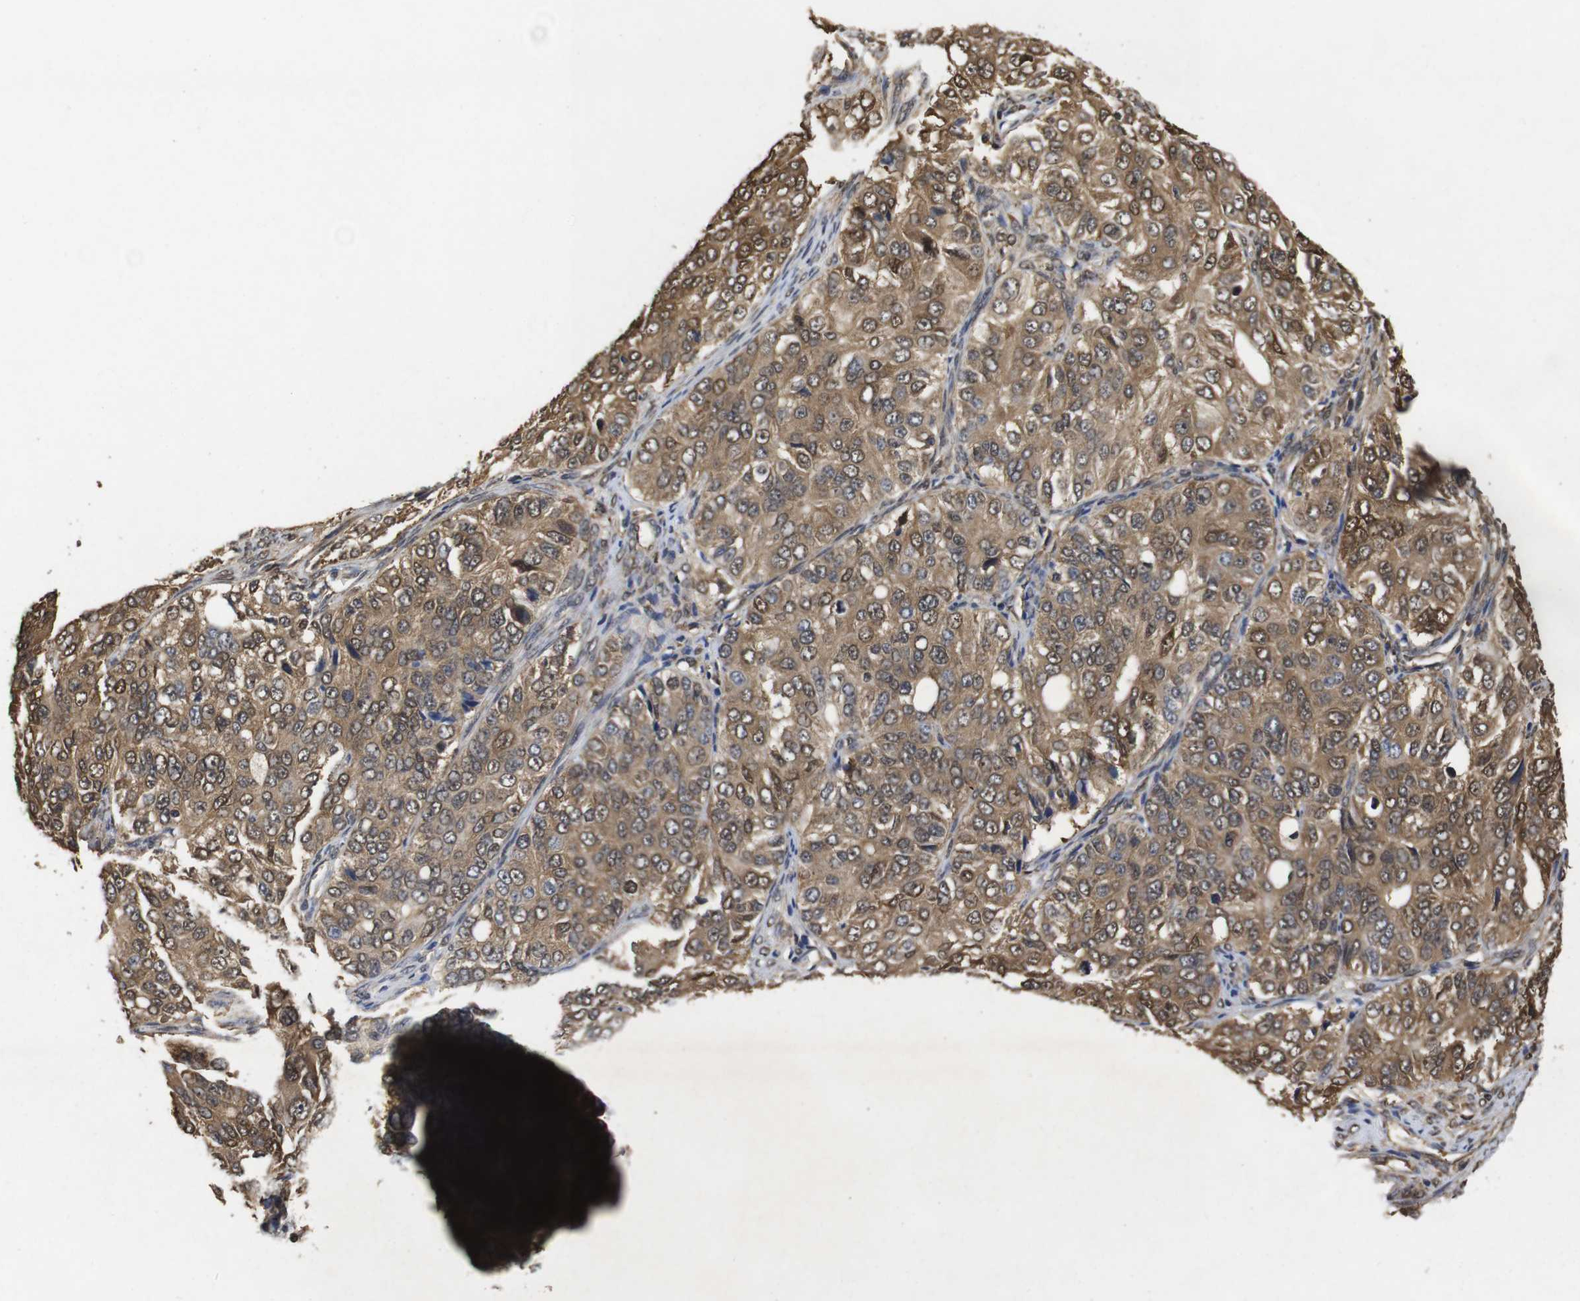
{"staining": {"intensity": "moderate", "quantity": ">75%", "location": "cytoplasmic/membranous,nuclear"}, "tissue": "ovarian cancer", "cell_type": "Tumor cells", "image_type": "cancer", "snomed": [{"axis": "morphology", "description": "Carcinoma, endometroid"}, {"axis": "topography", "description": "Ovary"}], "caption": "Moderate cytoplasmic/membranous and nuclear positivity for a protein is identified in approximately >75% of tumor cells of ovarian cancer (endometroid carcinoma) using IHC.", "gene": "SUMO3", "patient": {"sex": "female", "age": 51}}